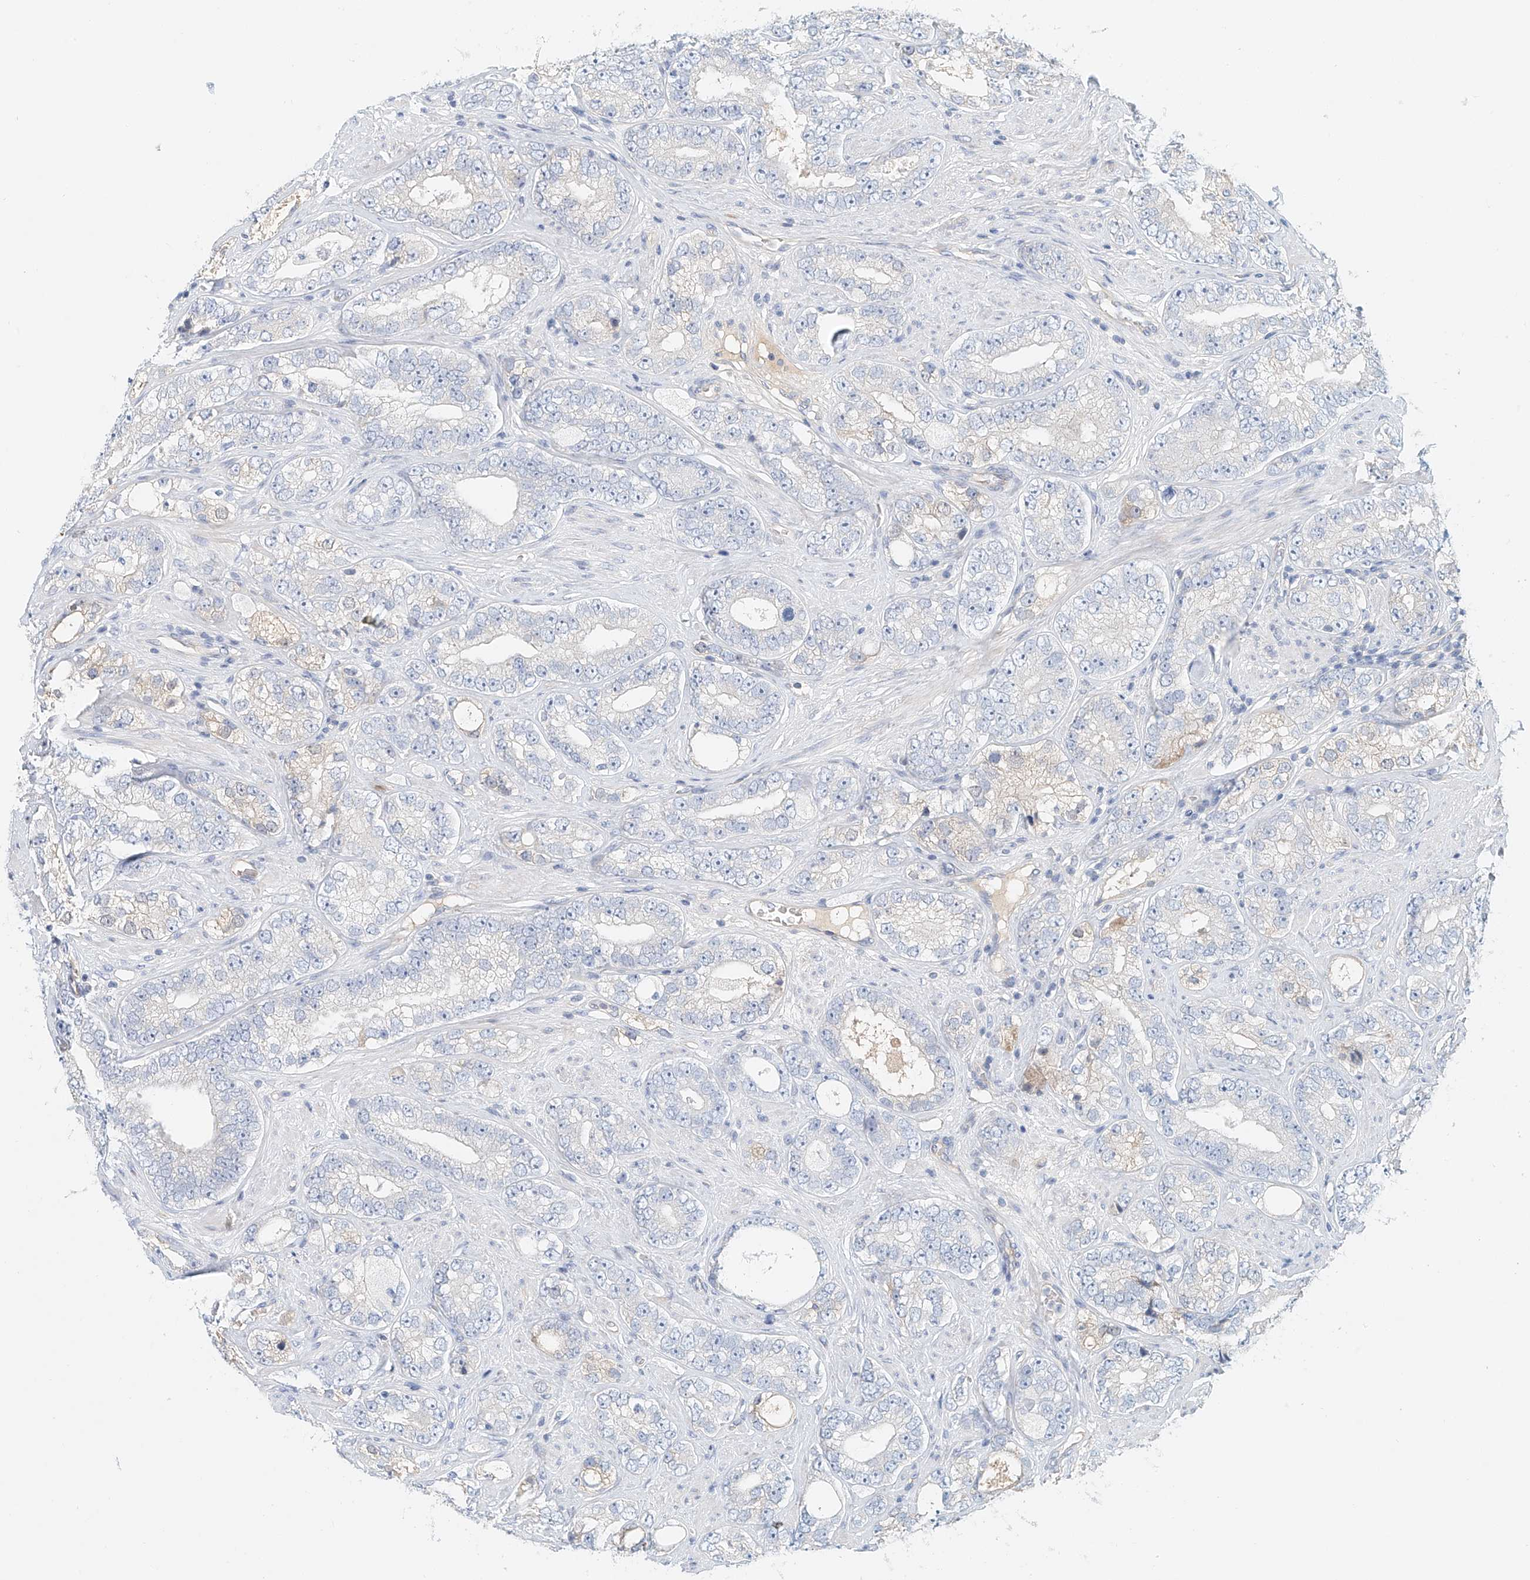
{"staining": {"intensity": "negative", "quantity": "none", "location": "none"}, "tissue": "prostate cancer", "cell_type": "Tumor cells", "image_type": "cancer", "snomed": [{"axis": "morphology", "description": "Adenocarcinoma, High grade"}, {"axis": "topography", "description": "Prostate"}], "caption": "DAB (3,3'-diaminobenzidine) immunohistochemical staining of prostate cancer reveals no significant expression in tumor cells.", "gene": "FRYL", "patient": {"sex": "male", "age": 56}}